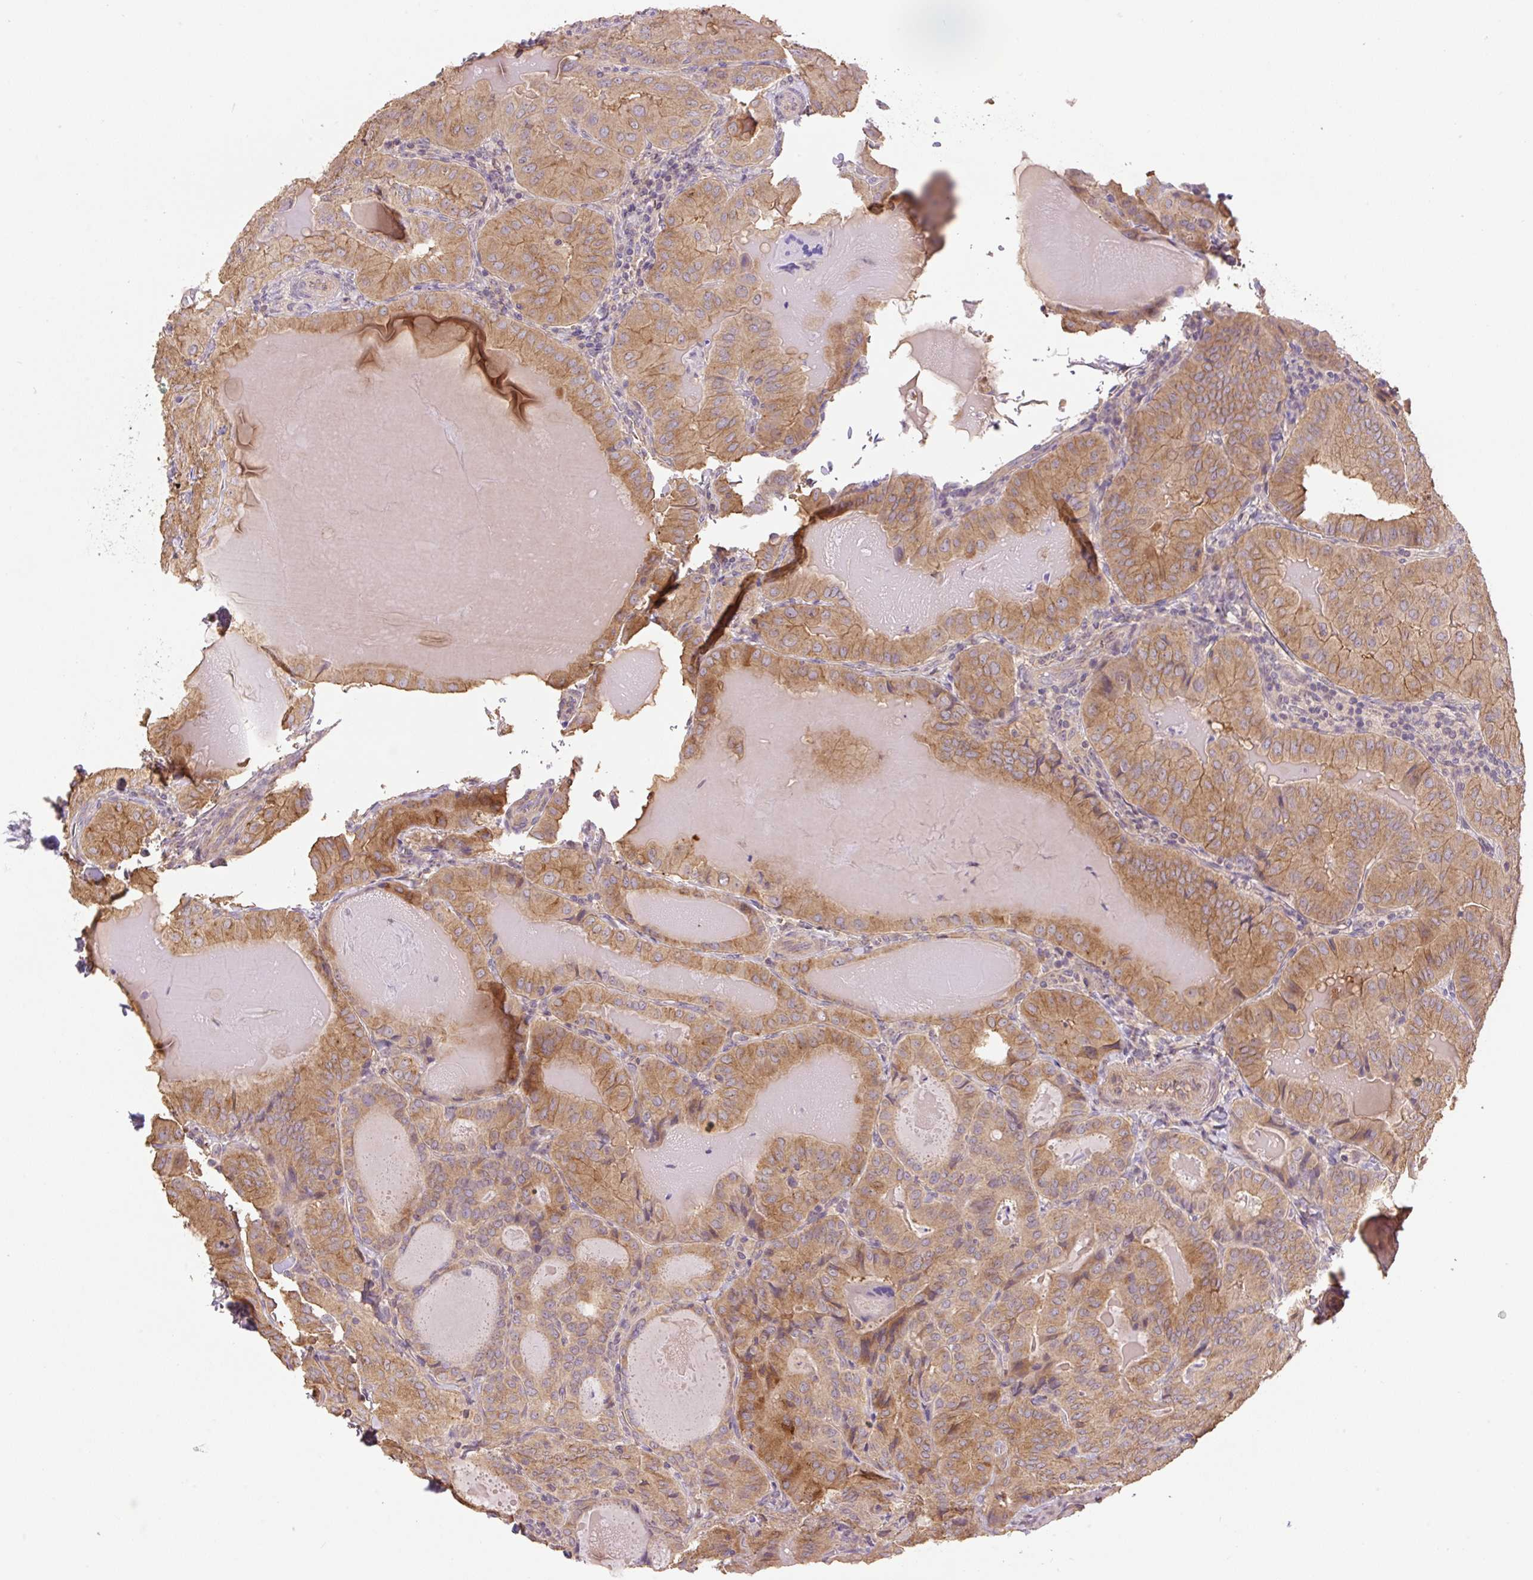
{"staining": {"intensity": "moderate", "quantity": ">75%", "location": "cytoplasmic/membranous"}, "tissue": "thyroid cancer", "cell_type": "Tumor cells", "image_type": "cancer", "snomed": [{"axis": "morphology", "description": "Papillary adenocarcinoma, NOS"}, {"axis": "topography", "description": "Thyroid gland"}], "caption": "Approximately >75% of tumor cells in thyroid papillary adenocarcinoma exhibit moderate cytoplasmic/membranous protein staining as visualized by brown immunohistochemical staining.", "gene": "COX8A", "patient": {"sex": "female", "age": 68}}